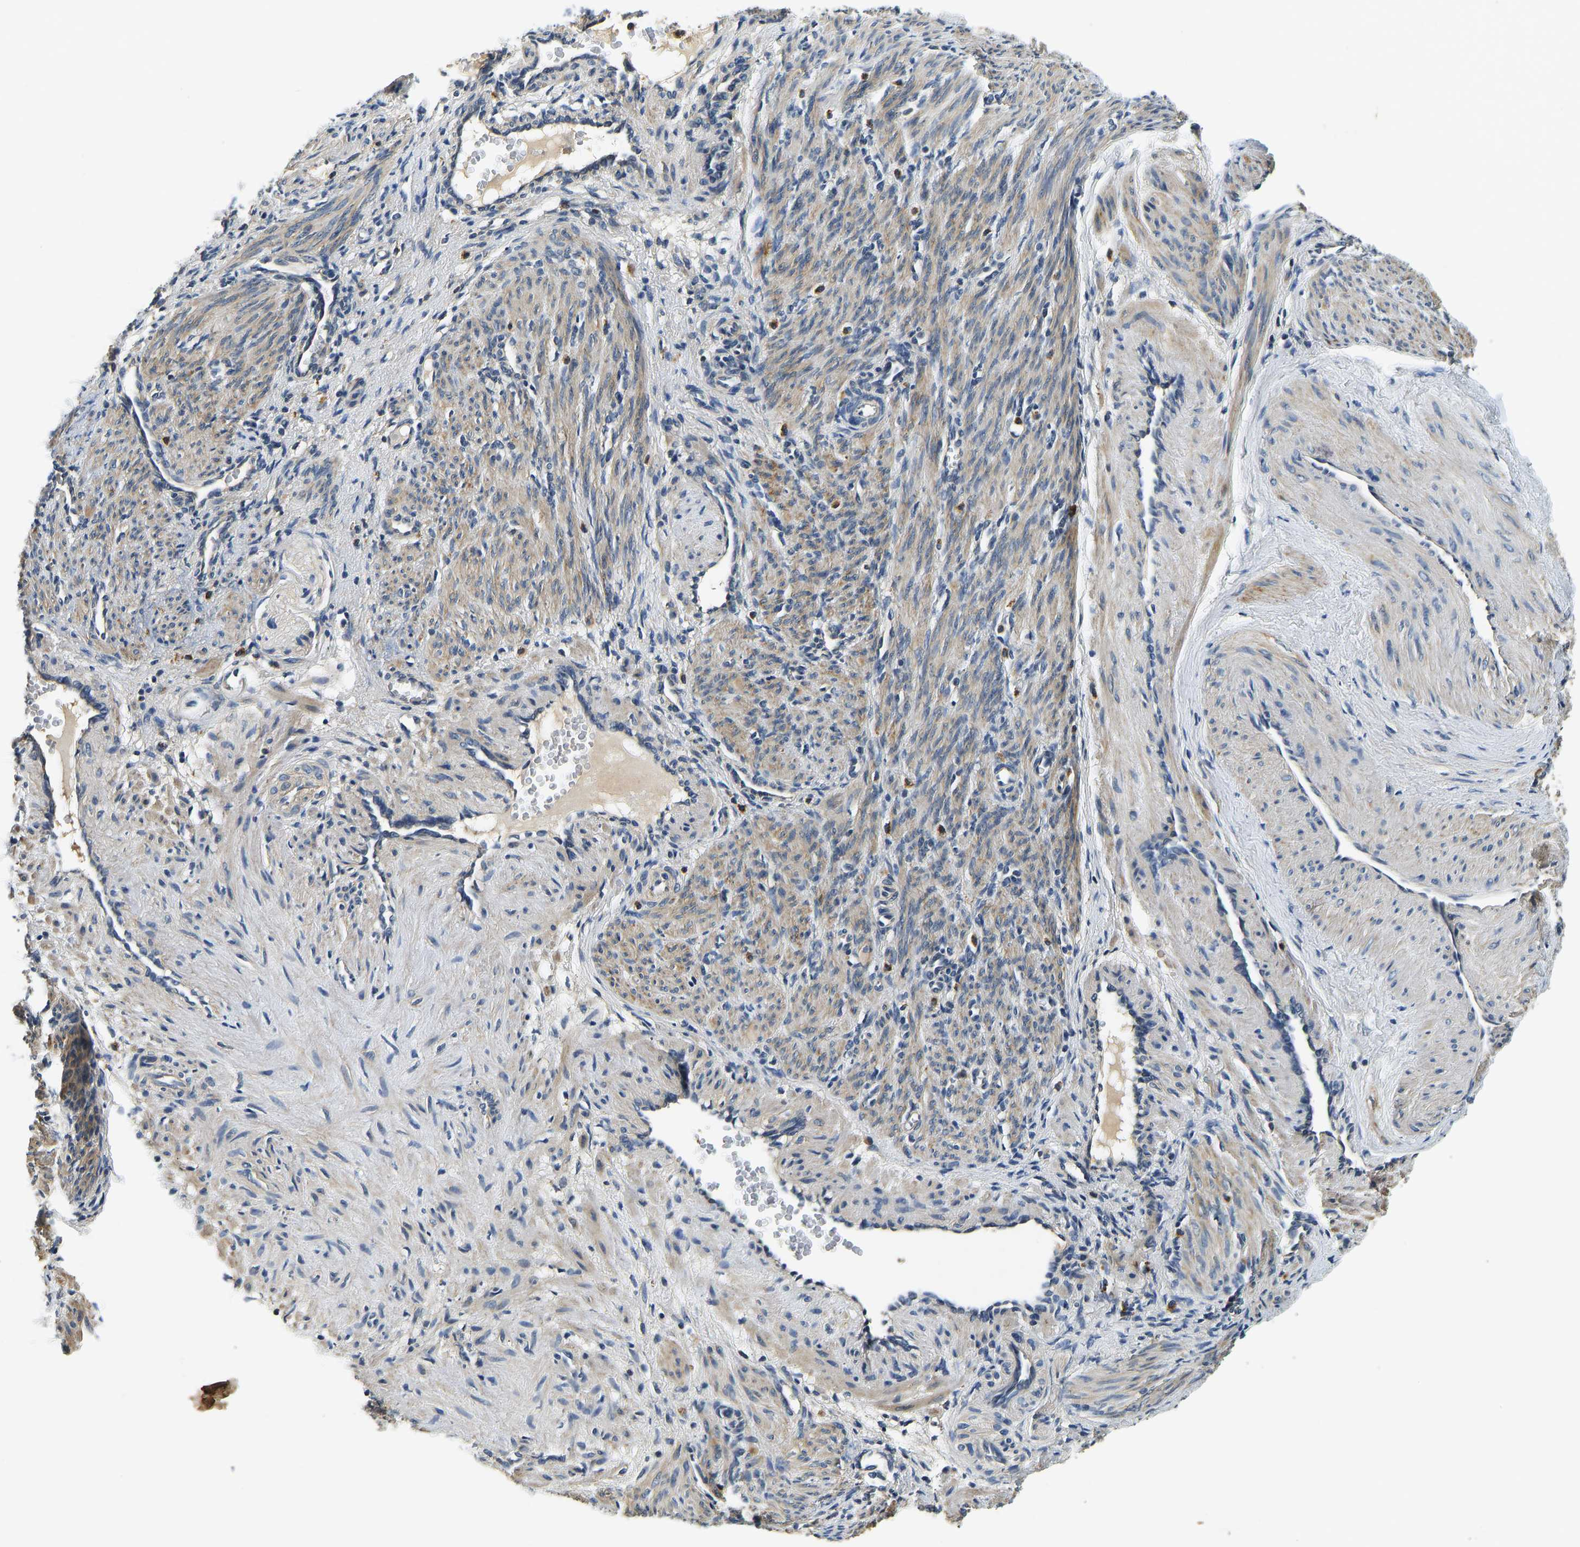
{"staining": {"intensity": "weak", "quantity": ">75%", "location": "cytoplasmic/membranous"}, "tissue": "smooth muscle", "cell_type": "Smooth muscle cells", "image_type": "normal", "snomed": [{"axis": "morphology", "description": "Normal tissue, NOS"}, {"axis": "topography", "description": "Endometrium"}], "caption": "Protein analysis of benign smooth muscle shows weak cytoplasmic/membranous staining in approximately >75% of smooth muscle cells. (Stains: DAB (3,3'-diaminobenzidine) in brown, nuclei in blue, Microscopy: brightfield microscopy at high magnification).", "gene": "RESF1", "patient": {"sex": "female", "age": 33}}